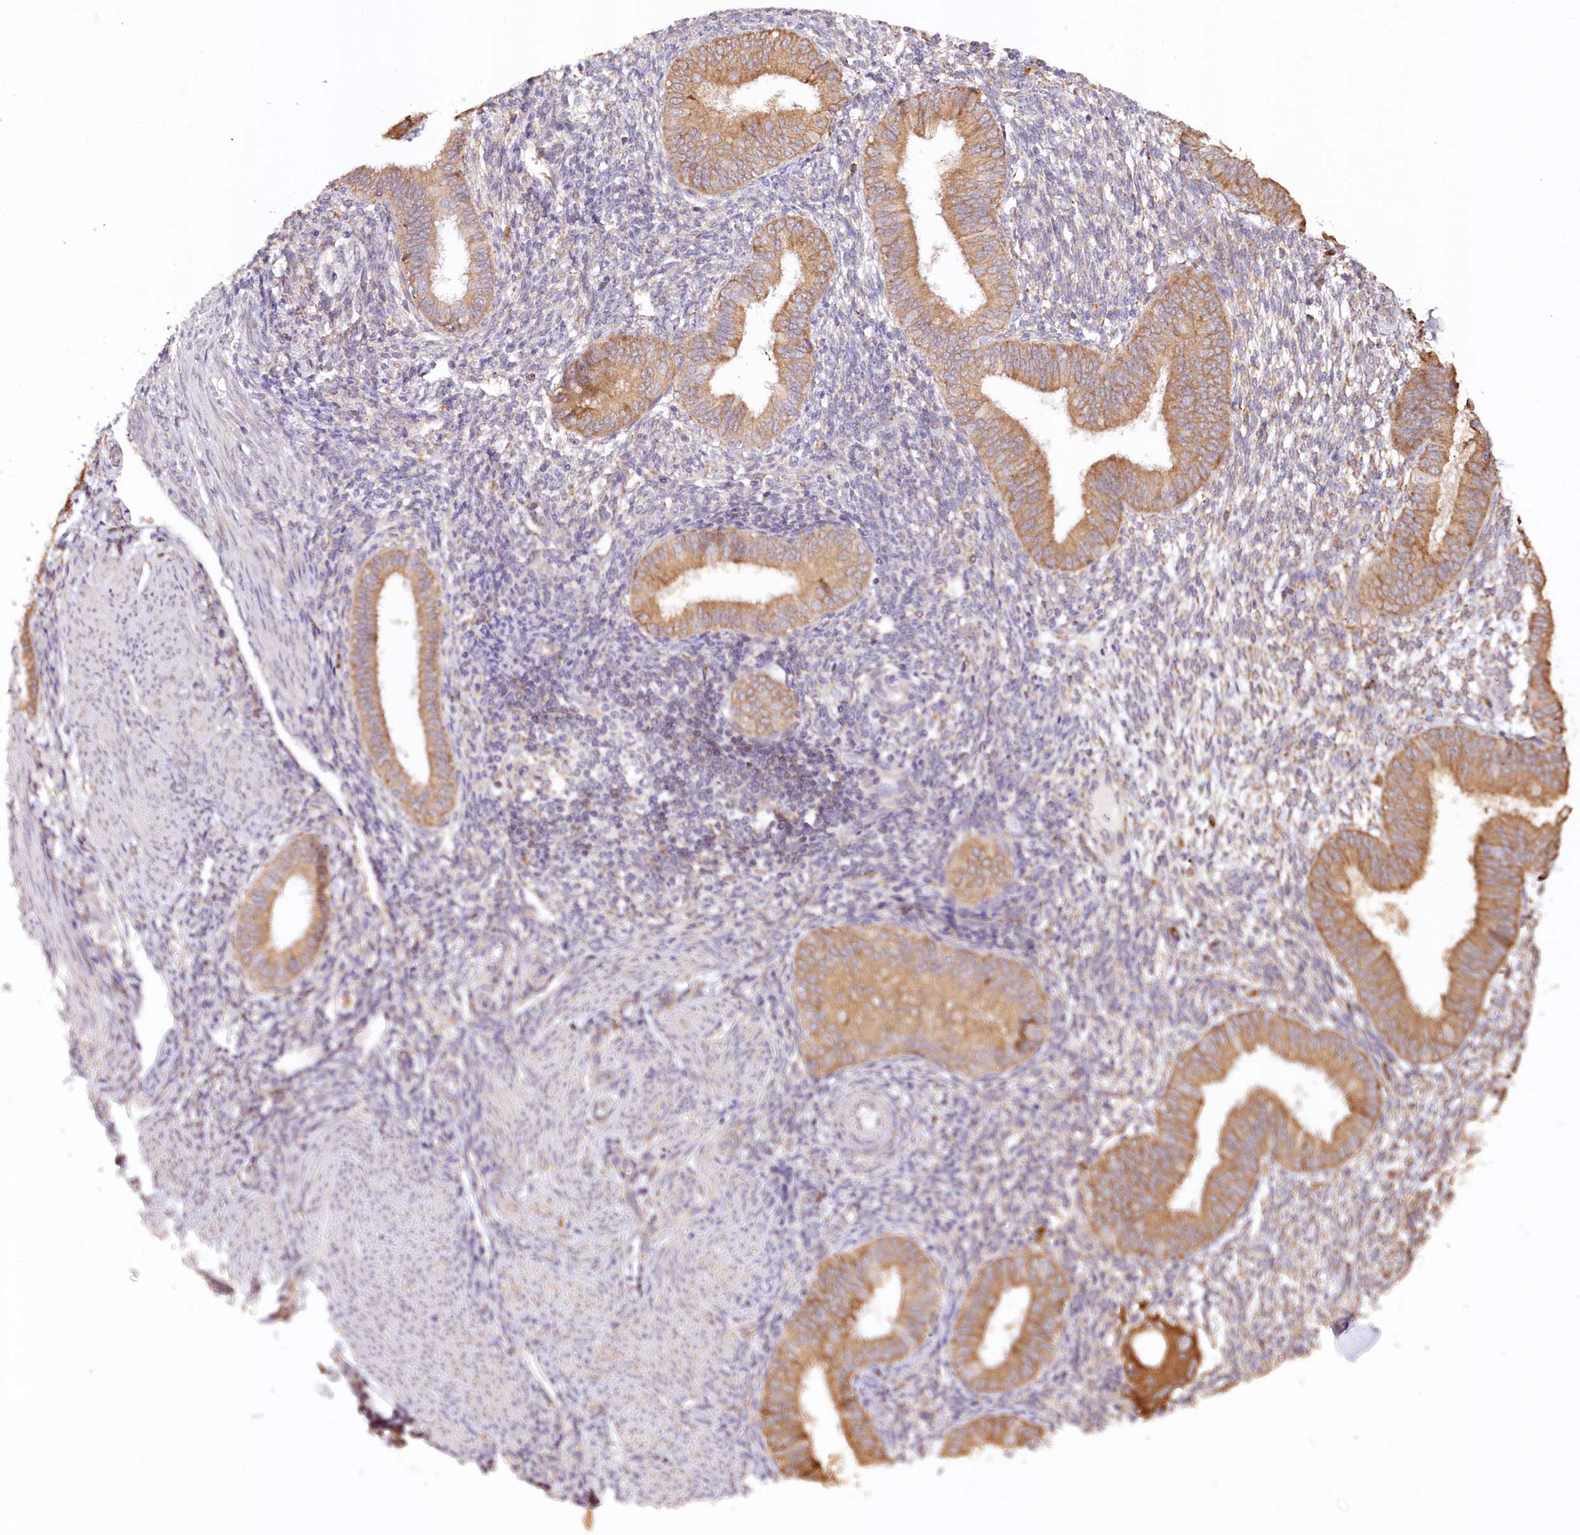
{"staining": {"intensity": "moderate", "quantity": "25%-75%", "location": "cytoplasmic/membranous"}, "tissue": "endometrium", "cell_type": "Cells in endometrial stroma", "image_type": "normal", "snomed": [{"axis": "morphology", "description": "Normal tissue, NOS"}, {"axis": "topography", "description": "Uterus"}, {"axis": "topography", "description": "Endometrium"}], "caption": "Protein expression analysis of normal human endometrium reveals moderate cytoplasmic/membranous positivity in approximately 25%-75% of cells in endometrial stroma. (IHC, brightfield microscopy, high magnification).", "gene": "VEGFA", "patient": {"sex": "female", "age": 48}}